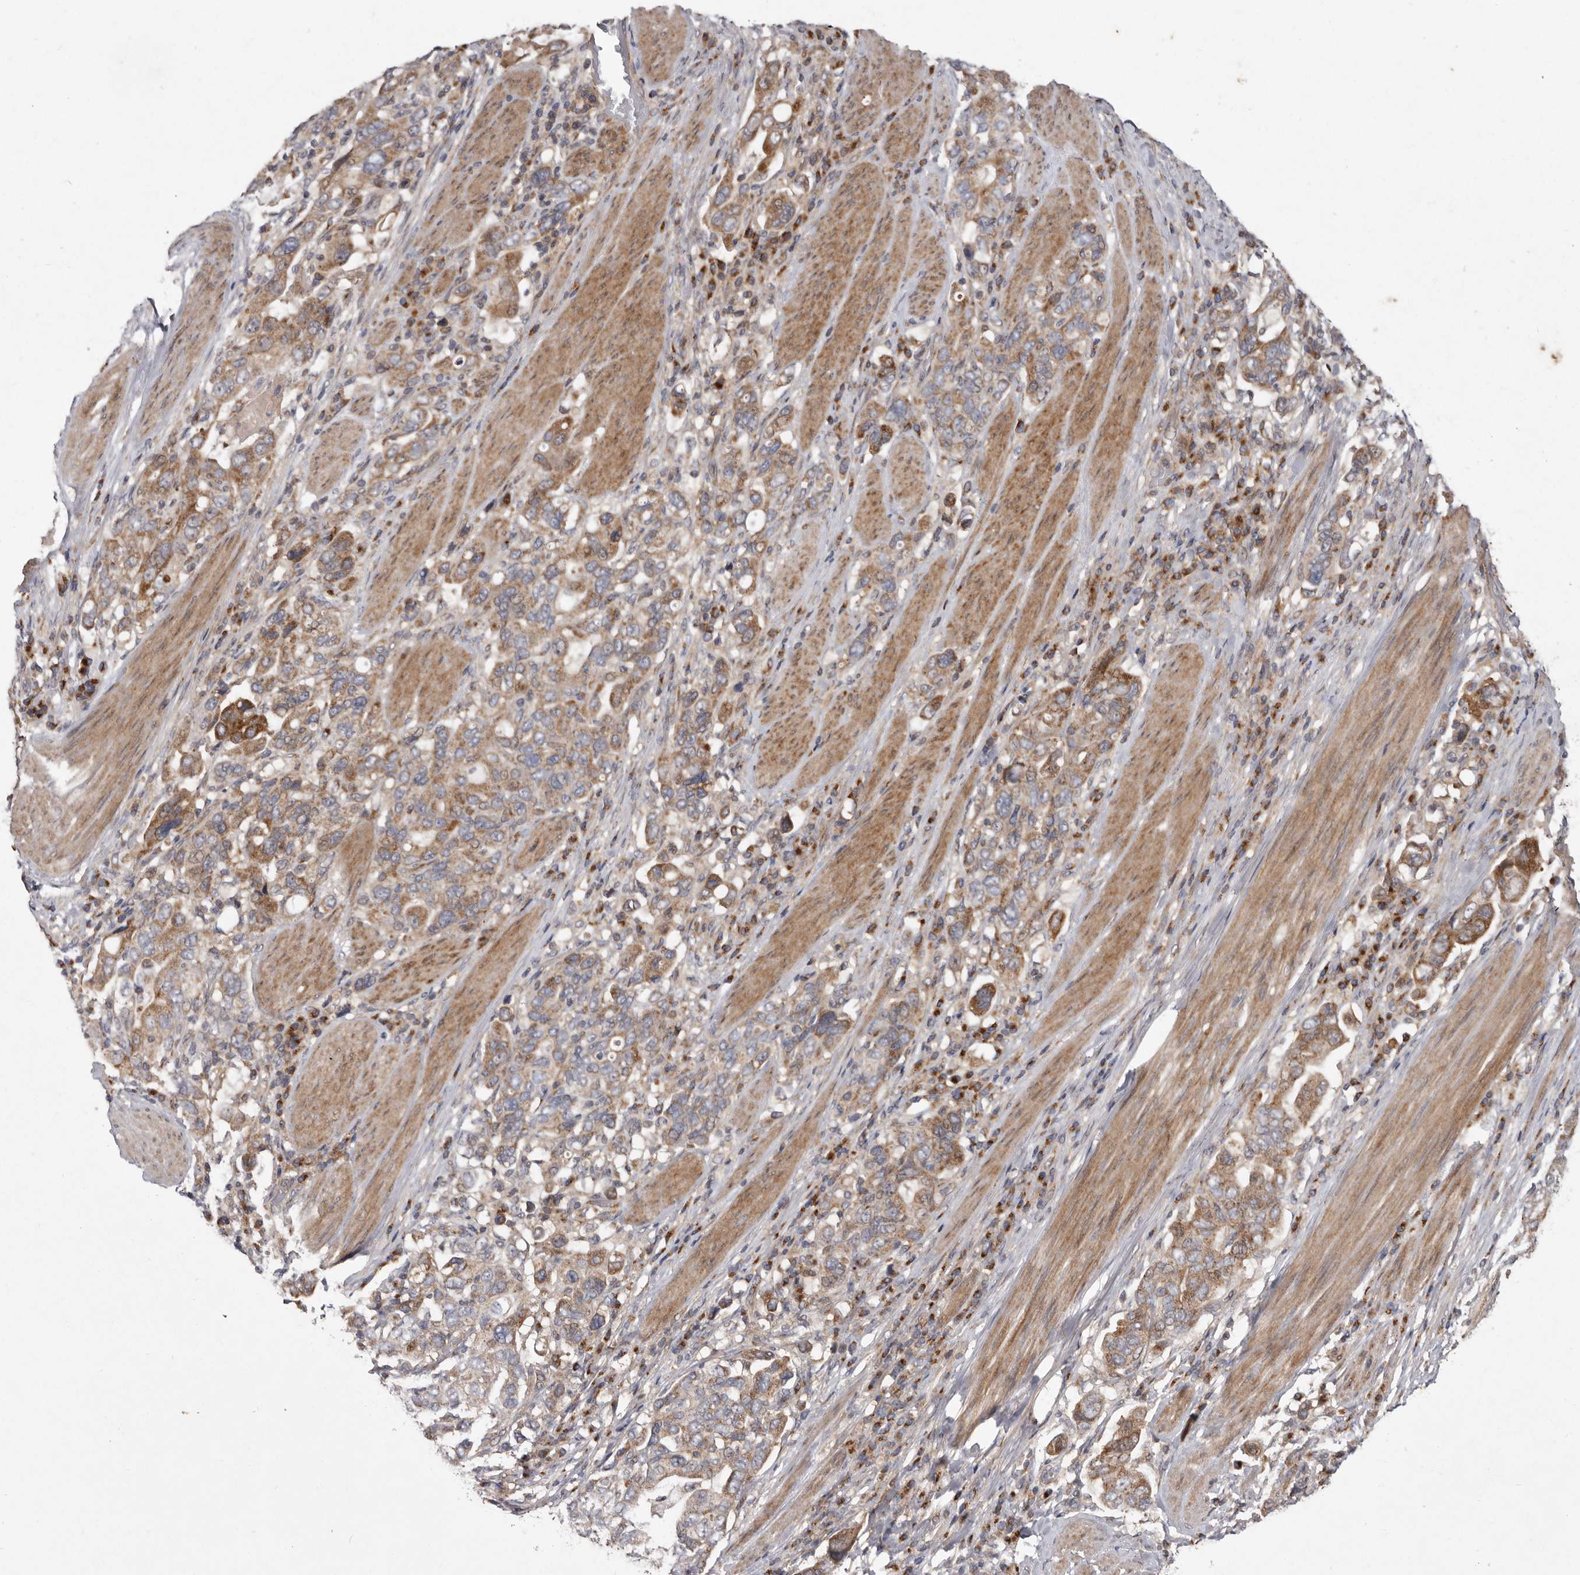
{"staining": {"intensity": "moderate", "quantity": ">75%", "location": "cytoplasmic/membranous"}, "tissue": "stomach cancer", "cell_type": "Tumor cells", "image_type": "cancer", "snomed": [{"axis": "morphology", "description": "Adenocarcinoma, NOS"}, {"axis": "topography", "description": "Stomach, upper"}], "caption": "Protein staining of stomach adenocarcinoma tissue displays moderate cytoplasmic/membranous staining in approximately >75% of tumor cells.", "gene": "FLAD1", "patient": {"sex": "male", "age": 62}}